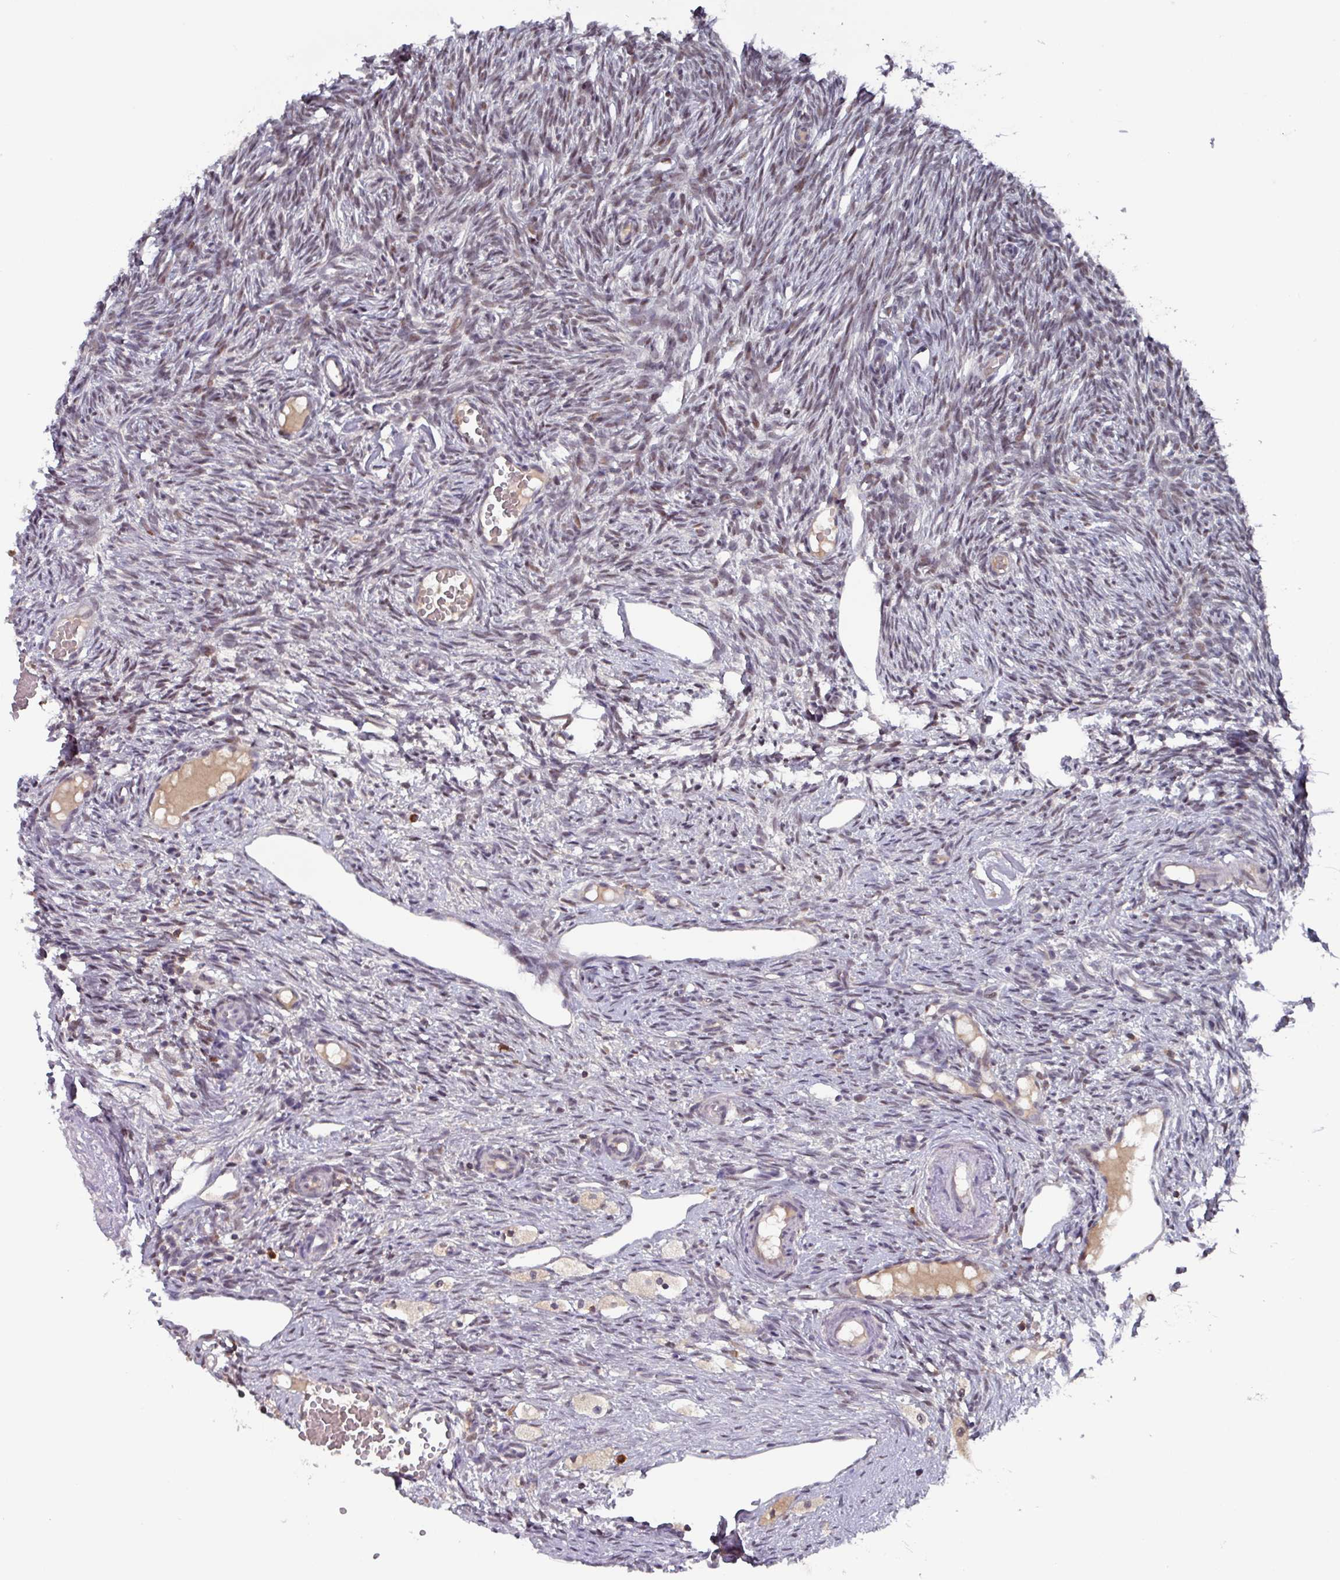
{"staining": {"intensity": "weak", "quantity": ">75%", "location": "nuclear"}, "tissue": "ovary", "cell_type": "Ovarian stroma cells", "image_type": "normal", "snomed": [{"axis": "morphology", "description": "Normal tissue, NOS"}, {"axis": "topography", "description": "Ovary"}], "caption": "Brown immunohistochemical staining in normal human ovary exhibits weak nuclear positivity in about >75% of ovarian stroma cells. The staining is performed using DAB (3,3'-diaminobenzidine) brown chromogen to label protein expression. The nuclei are counter-stained blue using hematoxylin.", "gene": "PRRX1", "patient": {"sex": "female", "age": 51}}